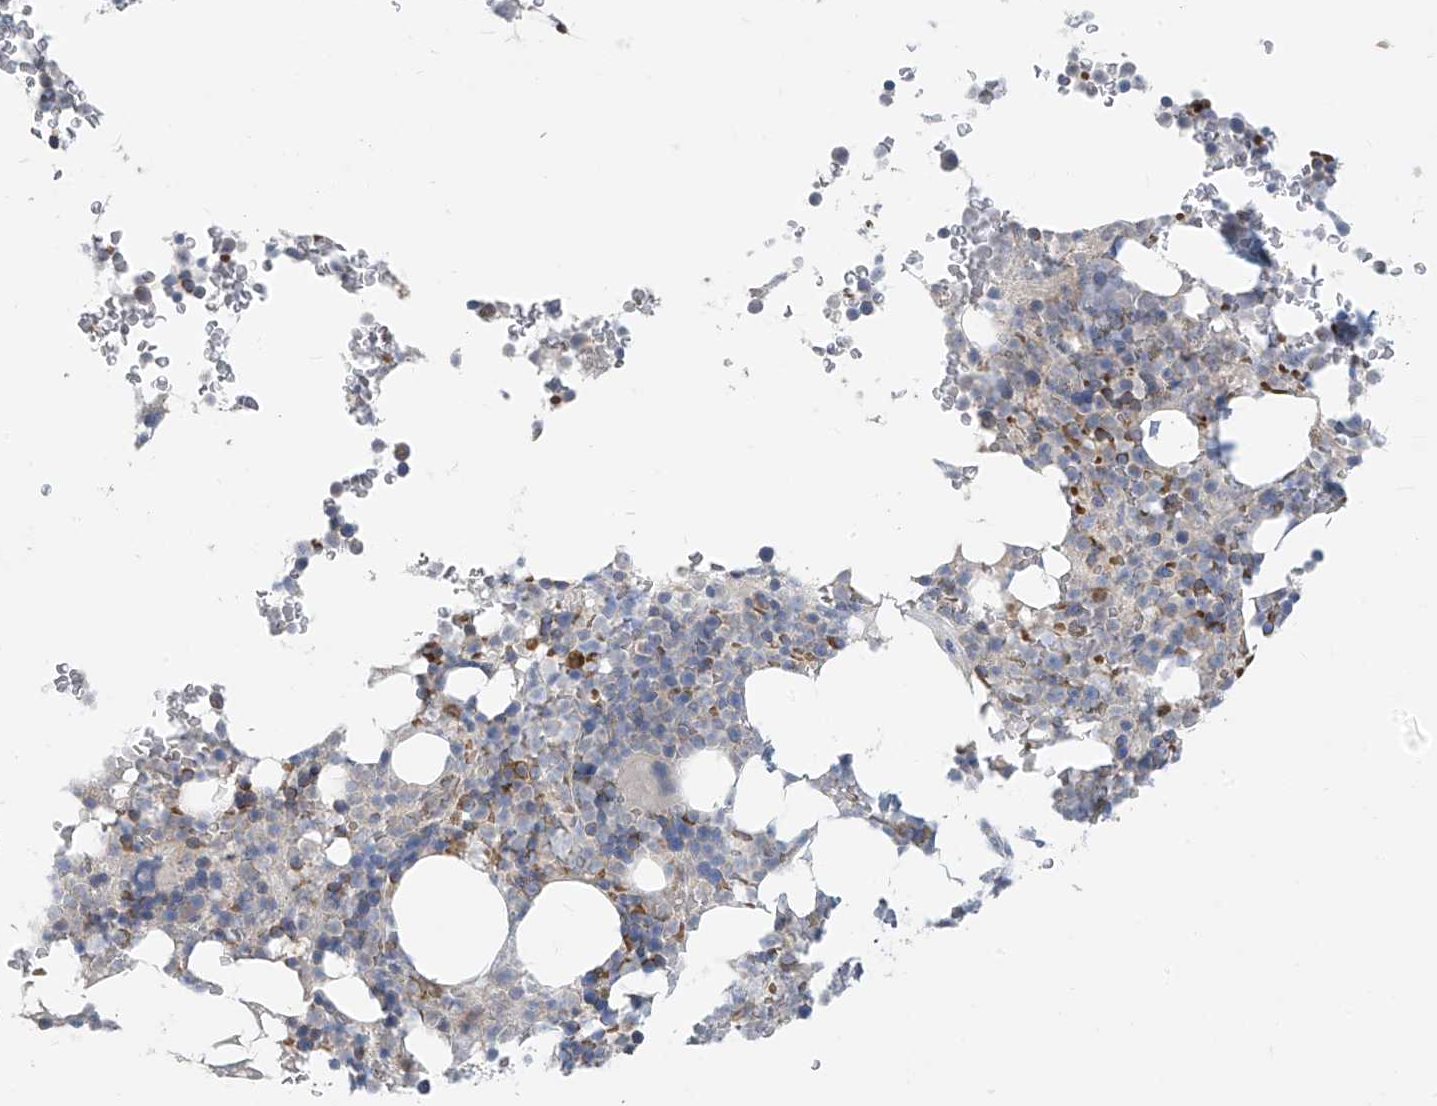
{"staining": {"intensity": "moderate", "quantity": "<25%", "location": "cytoplasmic/membranous"}, "tissue": "bone marrow", "cell_type": "Hematopoietic cells", "image_type": "normal", "snomed": [{"axis": "morphology", "description": "Normal tissue, NOS"}, {"axis": "topography", "description": "Bone marrow"}], "caption": "Brown immunohistochemical staining in benign human bone marrow reveals moderate cytoplasmic/membranous positivity in approximately <25% of hematopoietic cells.", "gene": "DGKQ", "patient": {"sex": "male", "age": 58}}